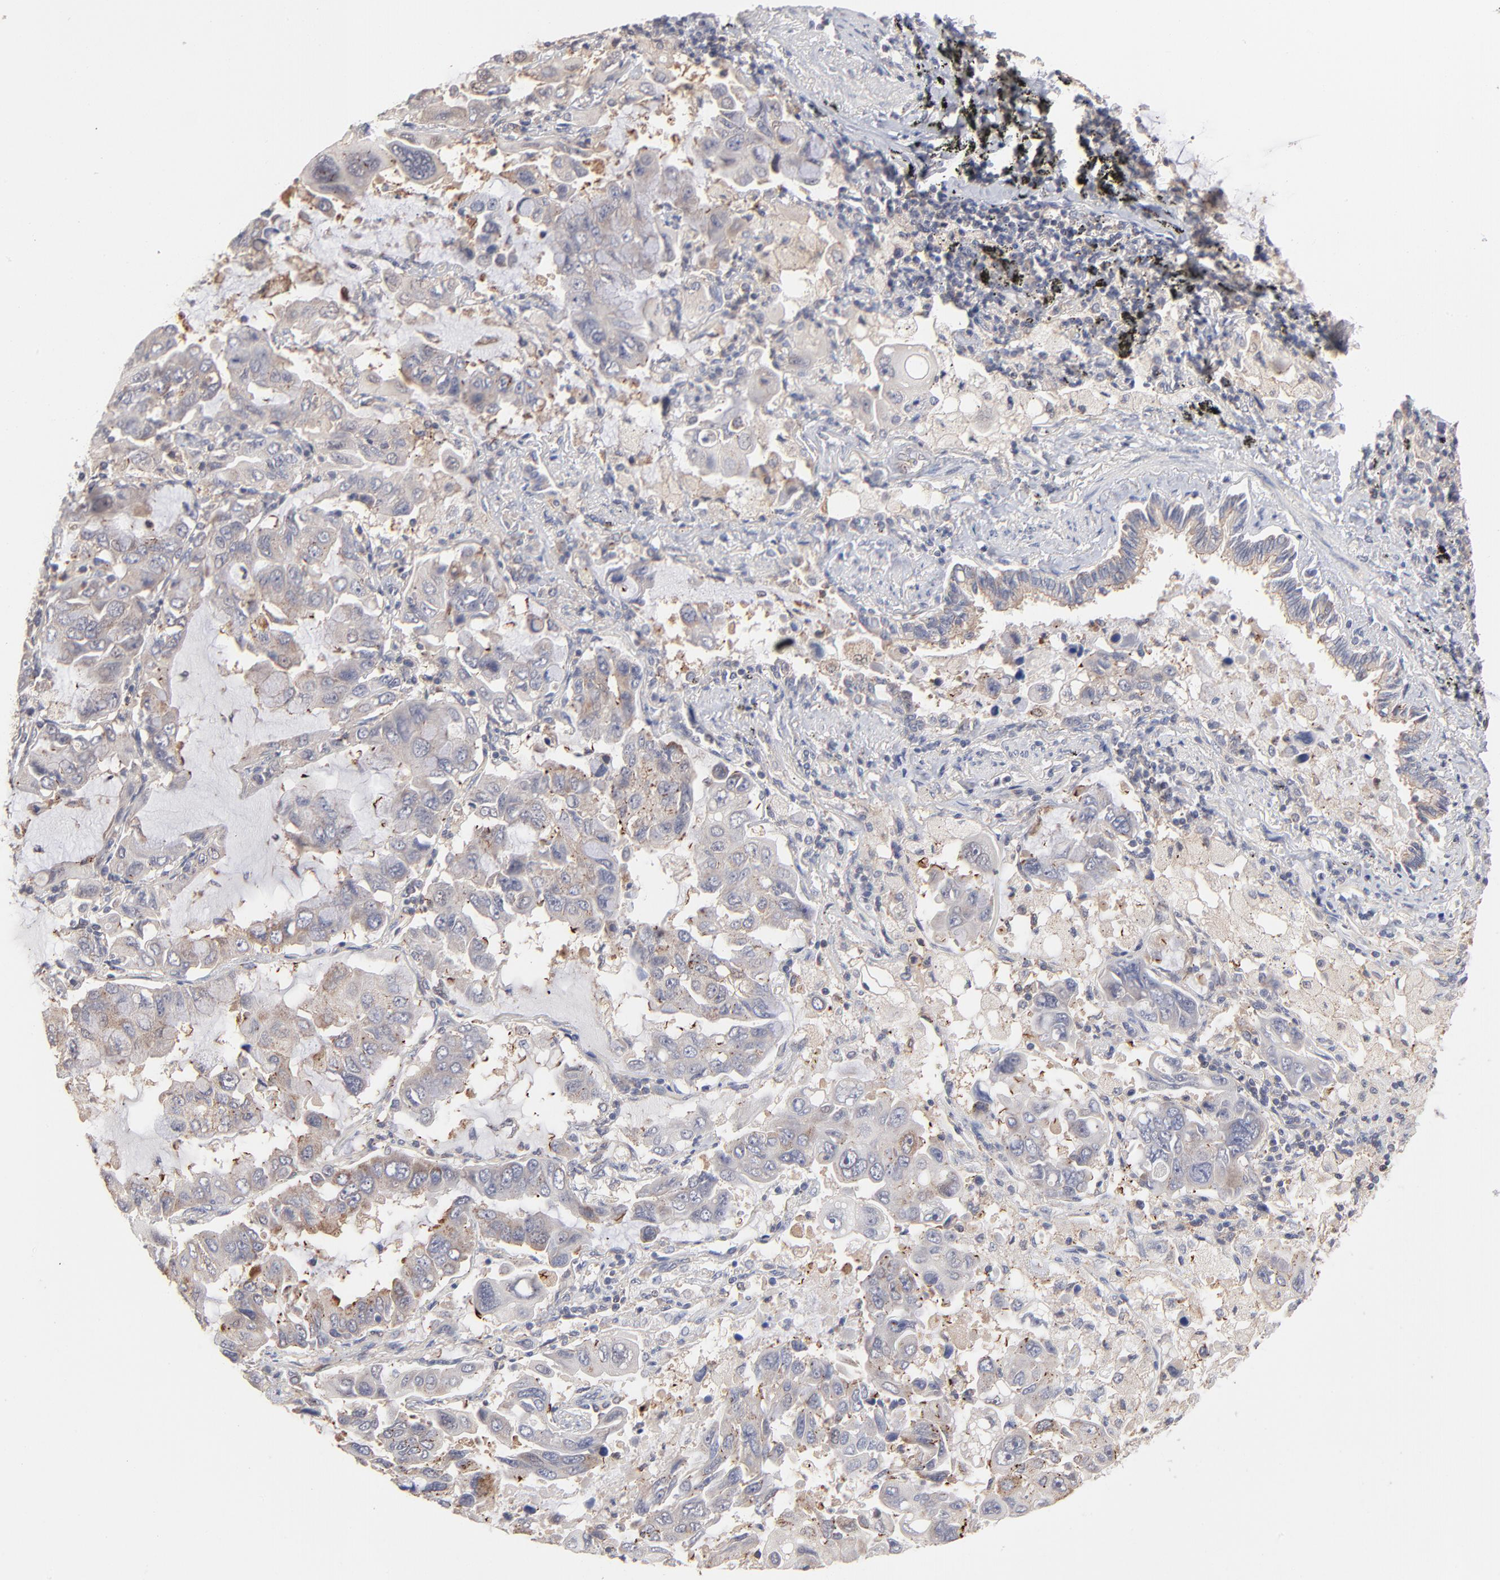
{"staining": {"intensity": "weak", "quantity": ">75%", "location": "cytoplasmic/membranous"}, "tissue": "lung cancer", "cell_type": "Tumor cells", "image_type": "cancer", "snomed": [{"axis": "morphology", "description": "Adenocarcinoma, NOS"}, {"axis": "topography", "description": "Lung"}], "caption": "IHC staining of adenocarcinoma (lung), which reveals low levels of weak cytoplasmic/membranous positivity in approximately >75% of tumor cells indicating weak cytoplasmic/membranous protein staining. The staining was performed using DAB (3,3'-diaminobenzidine) (brown) for protein detection and nuclei were counterstained in hematoxylin (blue).", "gene": "IVNS1ABP", "patient": {"sex": "male", "age": 64}}